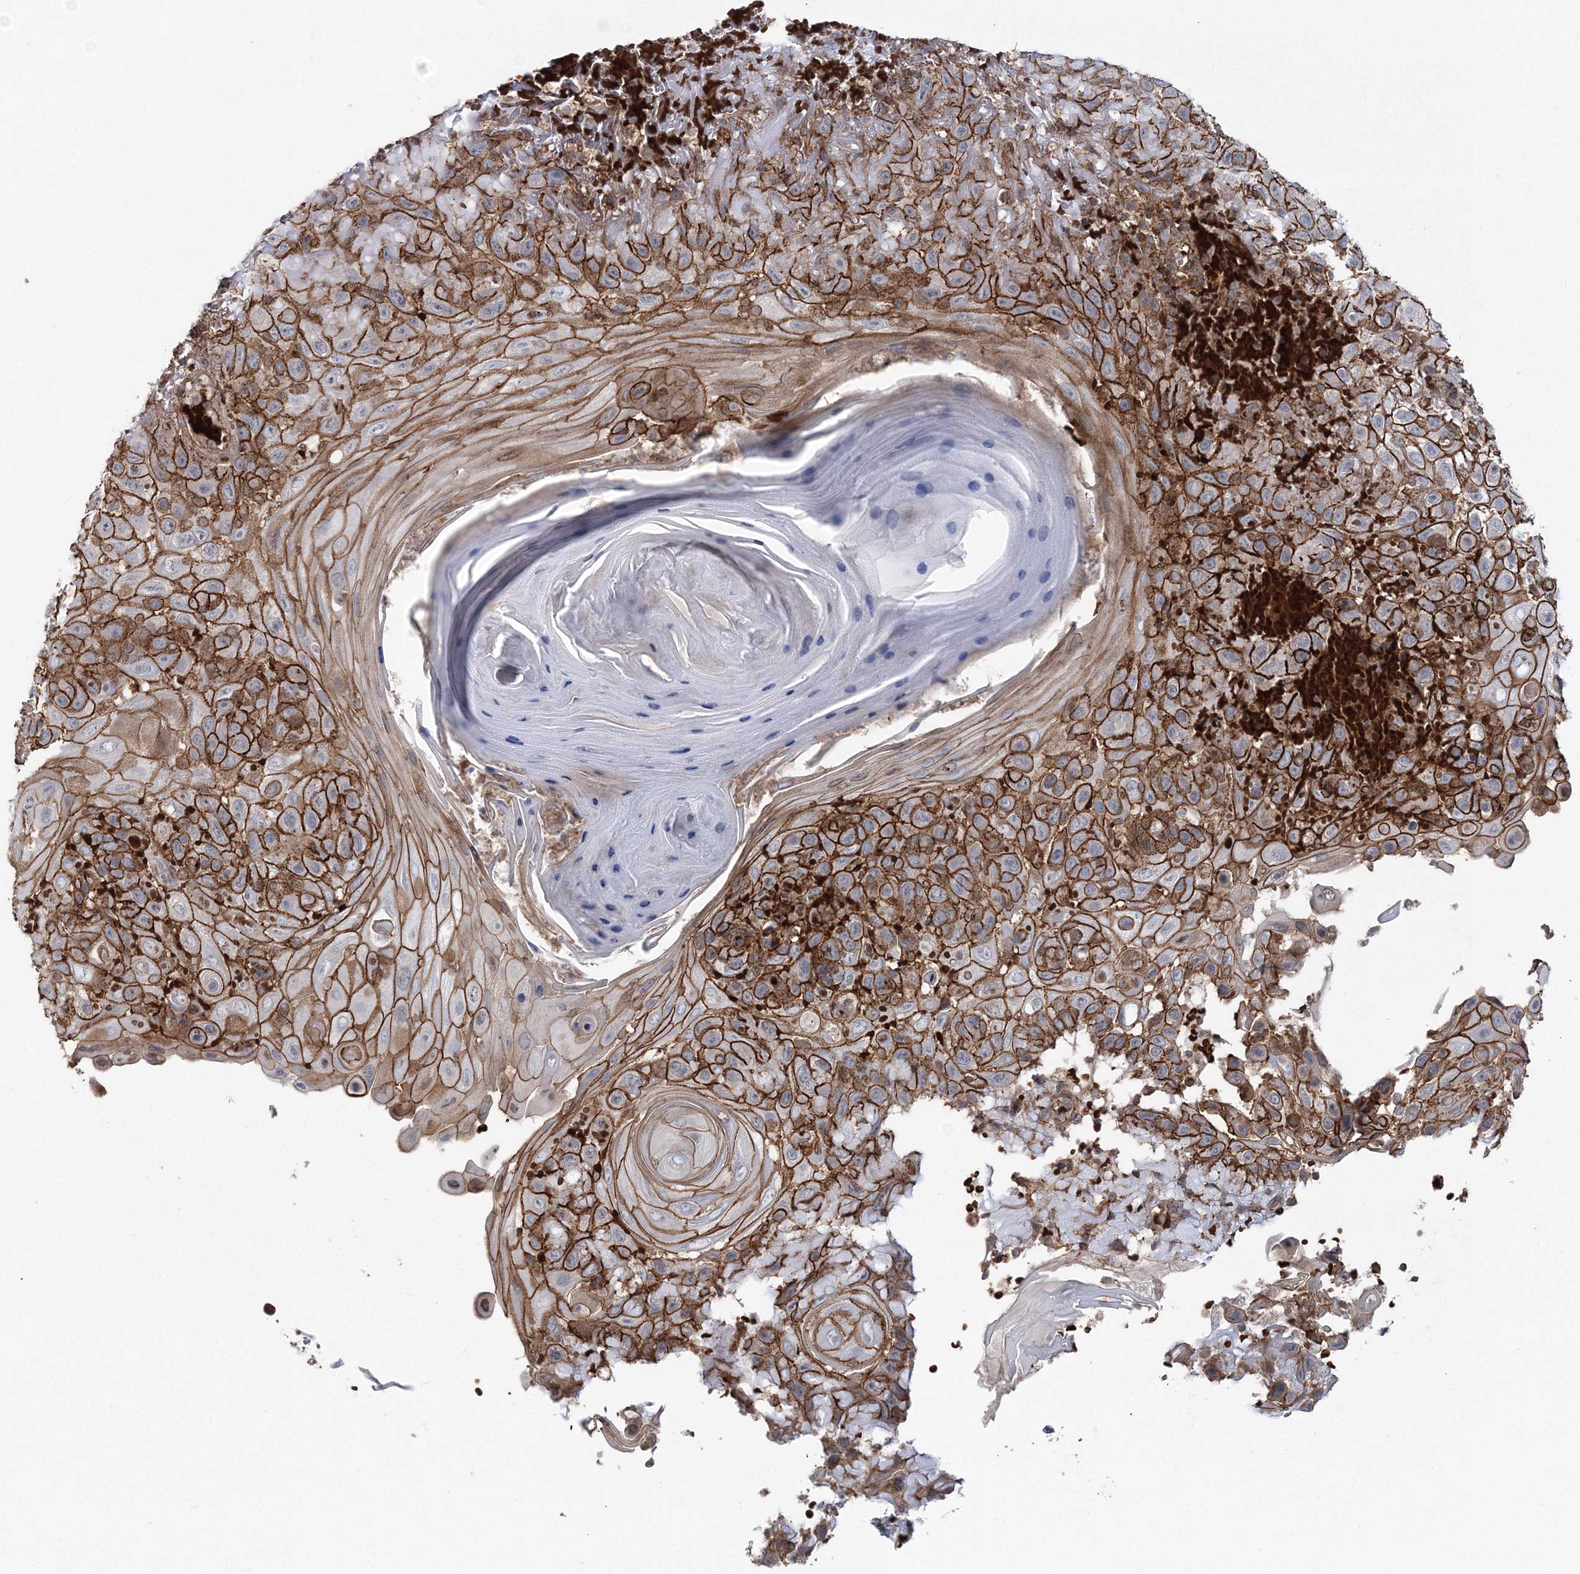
{"staining": {"intensity": "strong", "quantity": ">75%", "location": "cytoplasmic/membranous"}, "tissue": "skin cancer", "cell_type": "Tumor cells", "image_type": "cancer", "snomed": [{"axis": "morphology", "description": "Normal tissue, NOS"}, {"axis": "morphology", "description": "Squamous cell carcinoma, NOS"}, {"axis": "topography", "description": "Skin"}], "caption": "Human skin cancer stained for a protein (brown) demonstrates strong cytoplasmic/membranous positive expression in about >75% of tumor cells.", "gene": "PCBD2", "patient": {"sex": "female", "age": 96}}